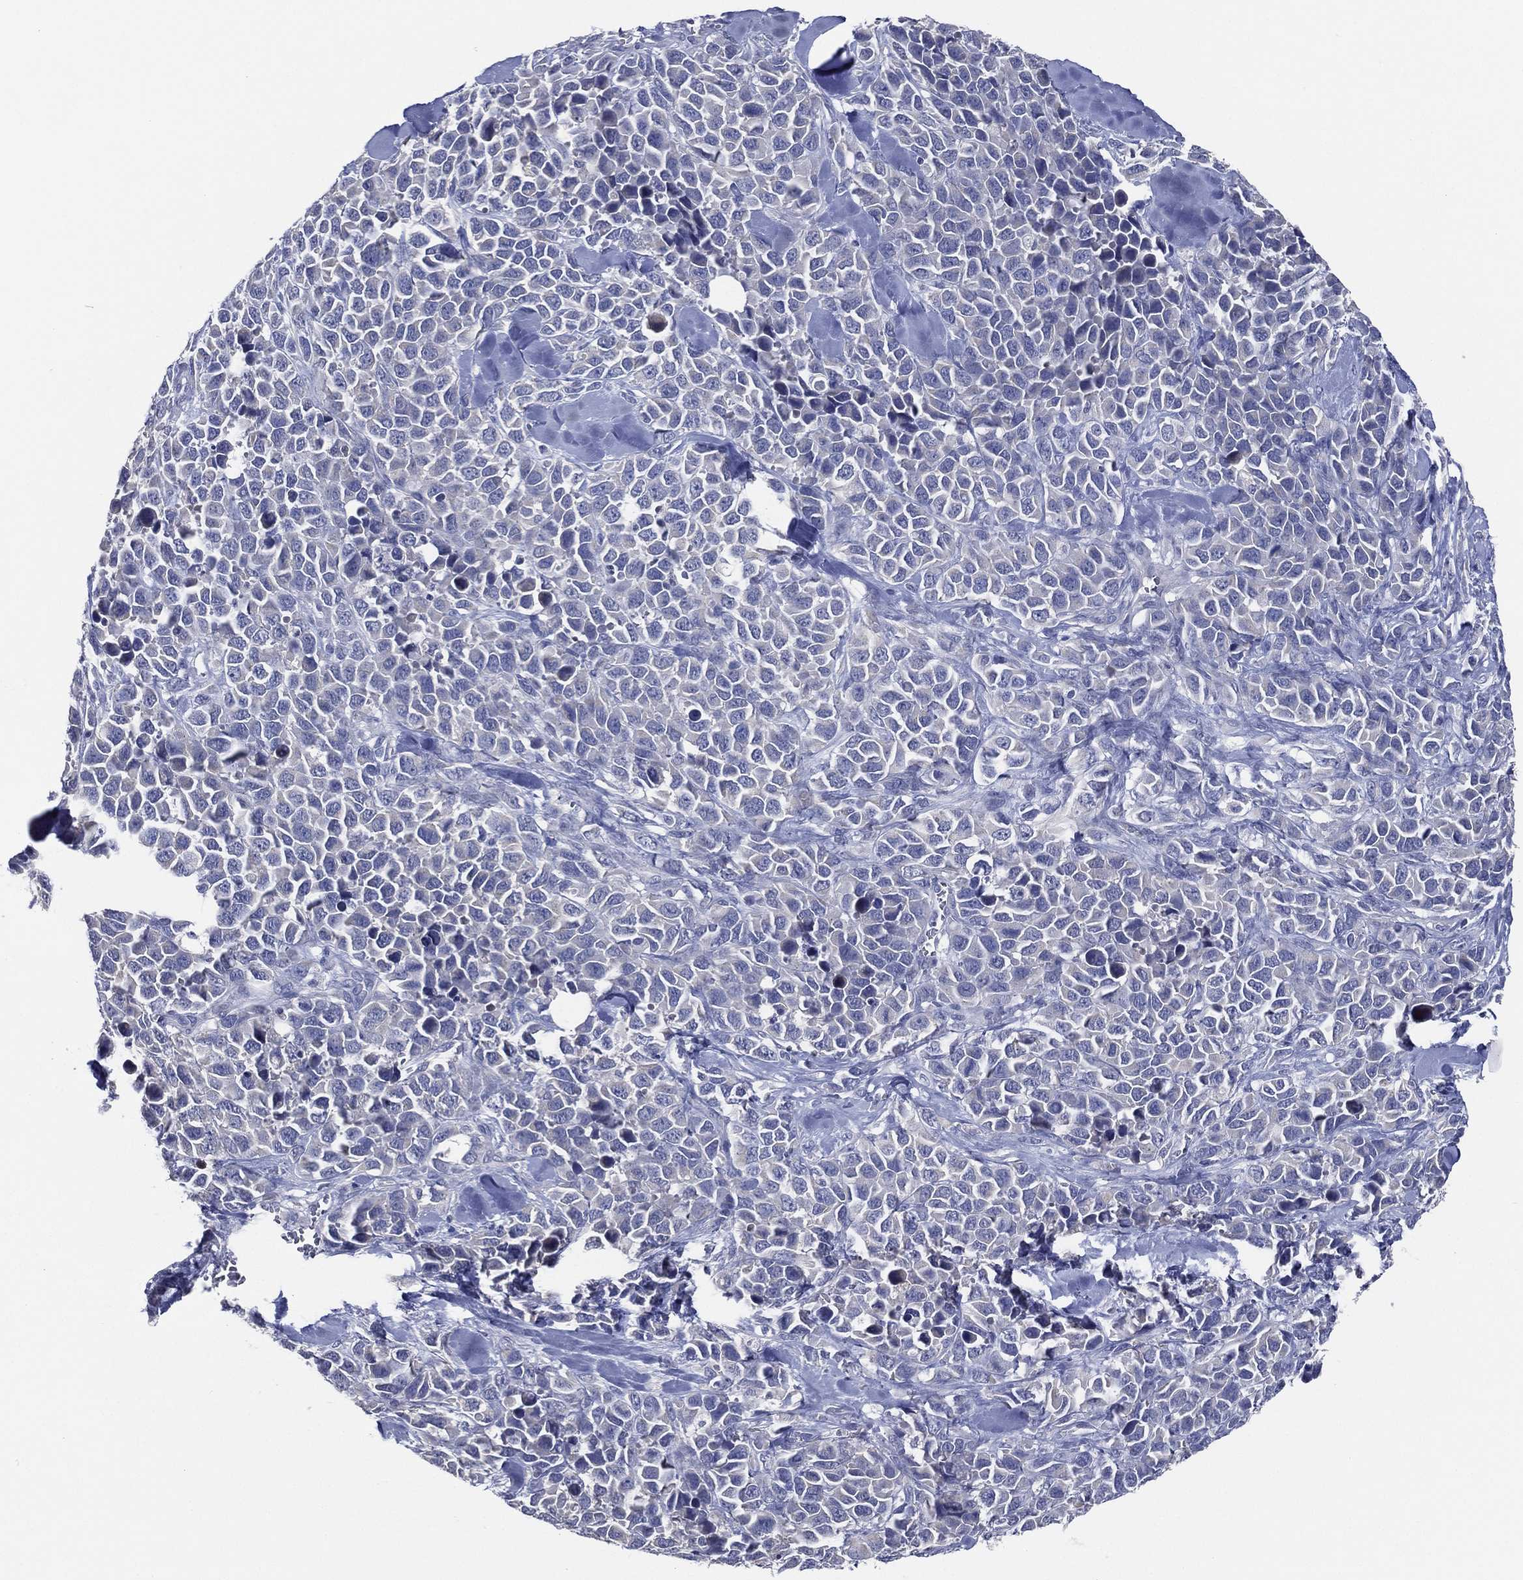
{"staining": {"intensity": "negative", "quantity": "none", "location": "none"}, "tissue": "melanoma", "cell_type": "Tumor cells", "image_type": "cancer", "snomed": [{"axis": "morphology", "description": "Malignant melanoma, Metastatic site"}, {"axis": "topography", "description": "Skin"}], "caption": "This is a micrograph of immunohistochemistry (IHC) staining of melanoma, which shows no positivity in tumor cells. Nuclei are stained in blue.", "gene": "SLC13A4", "patient": {"sex": "male", "age": 84}}